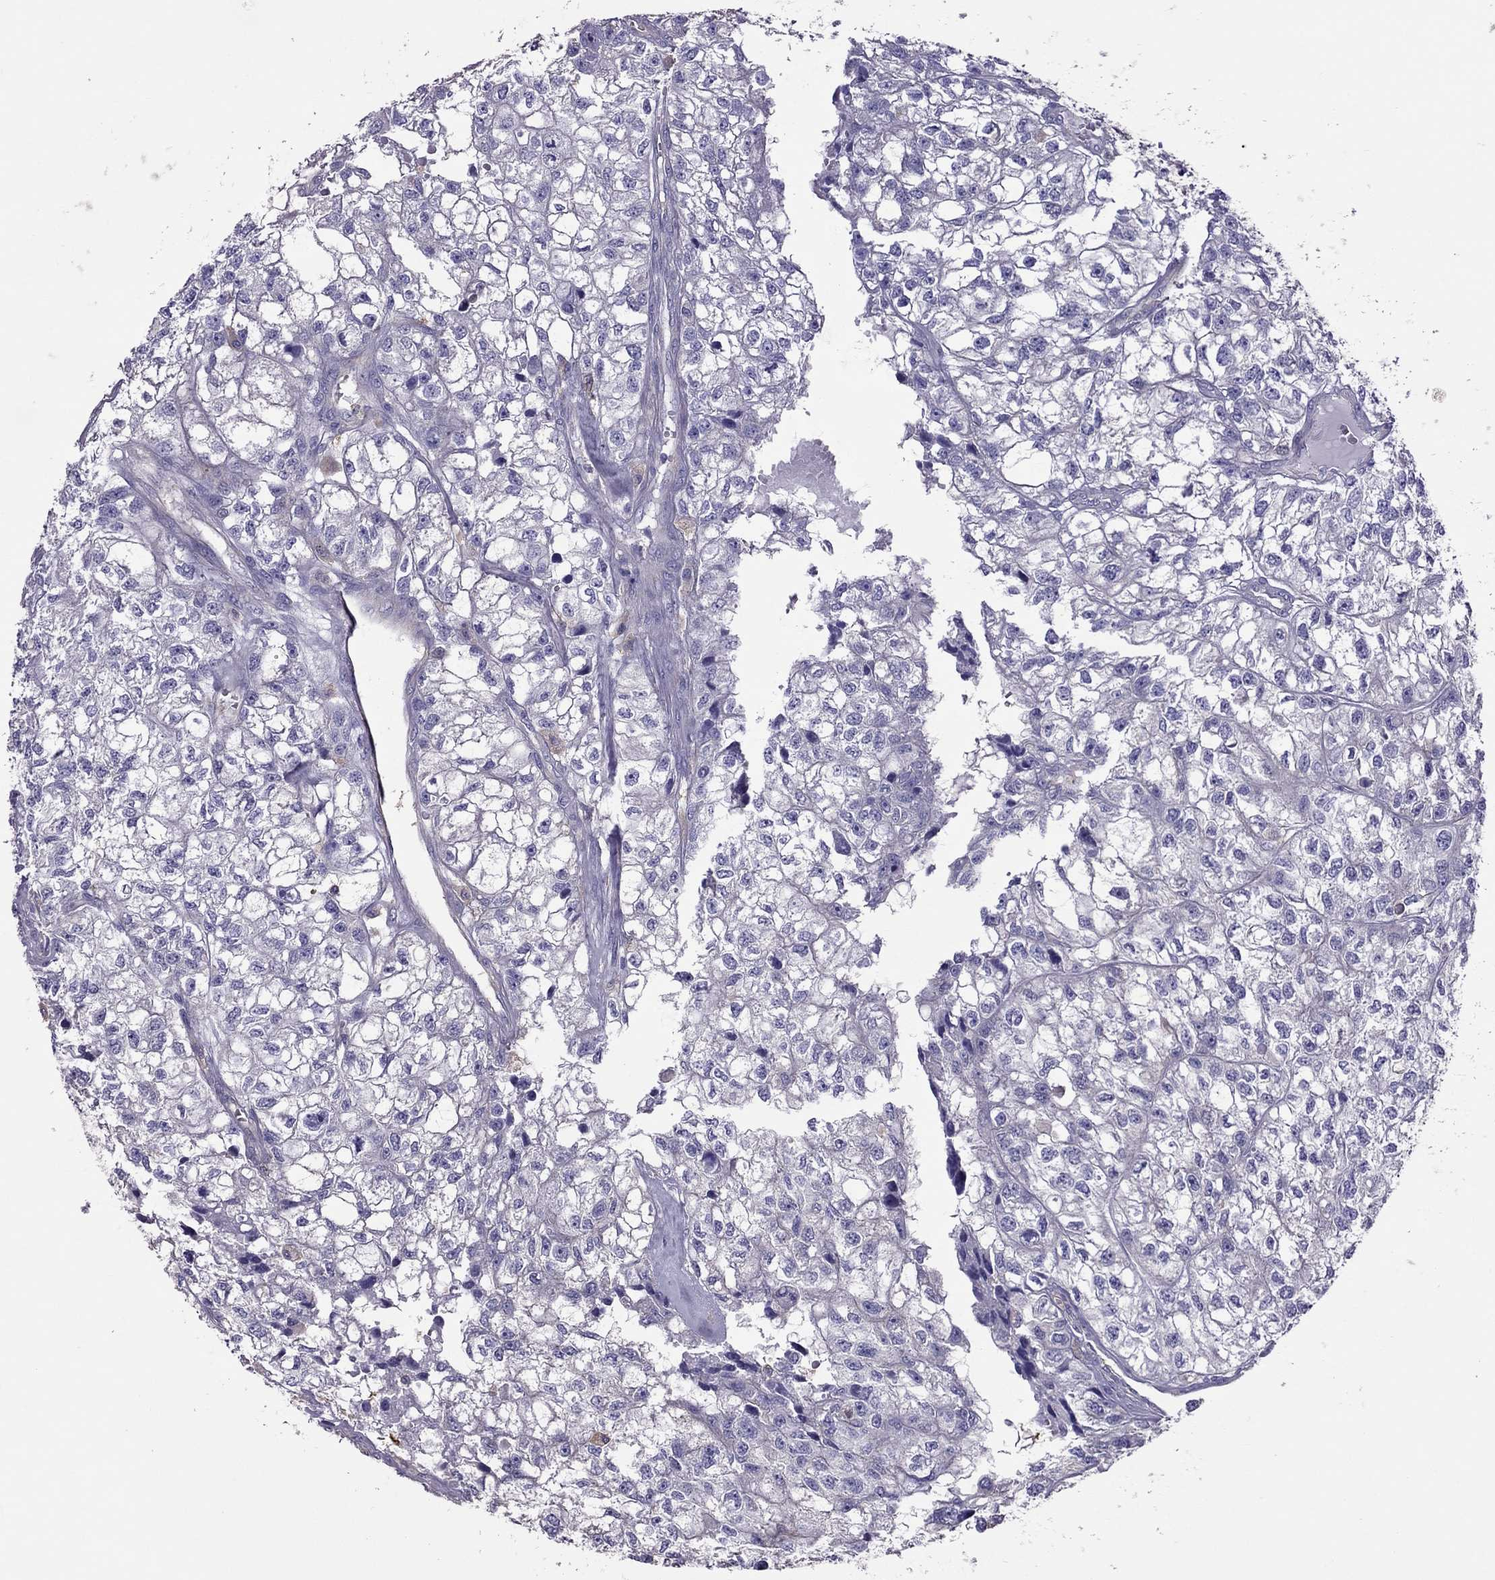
{"staining": {"intensity": "negative", "quantity": "none", "location": "none"}, "tissue": "renal cancer", "cell_type": "Tumor cells", "image_type": "cancer", "snomed": [{"axis": "morphology", "description": "Adenocarcinoma, NOS"}, {"axis": "topography", "description": "Kidney"}], "caption": "This is an immunohistochemistry (IHC) micrograph of human renal cancer (adenocarcinoma). There is no expression in tumor cells.", "gene": "TEX22", "patient": {"sex": "male", "age": 56}}